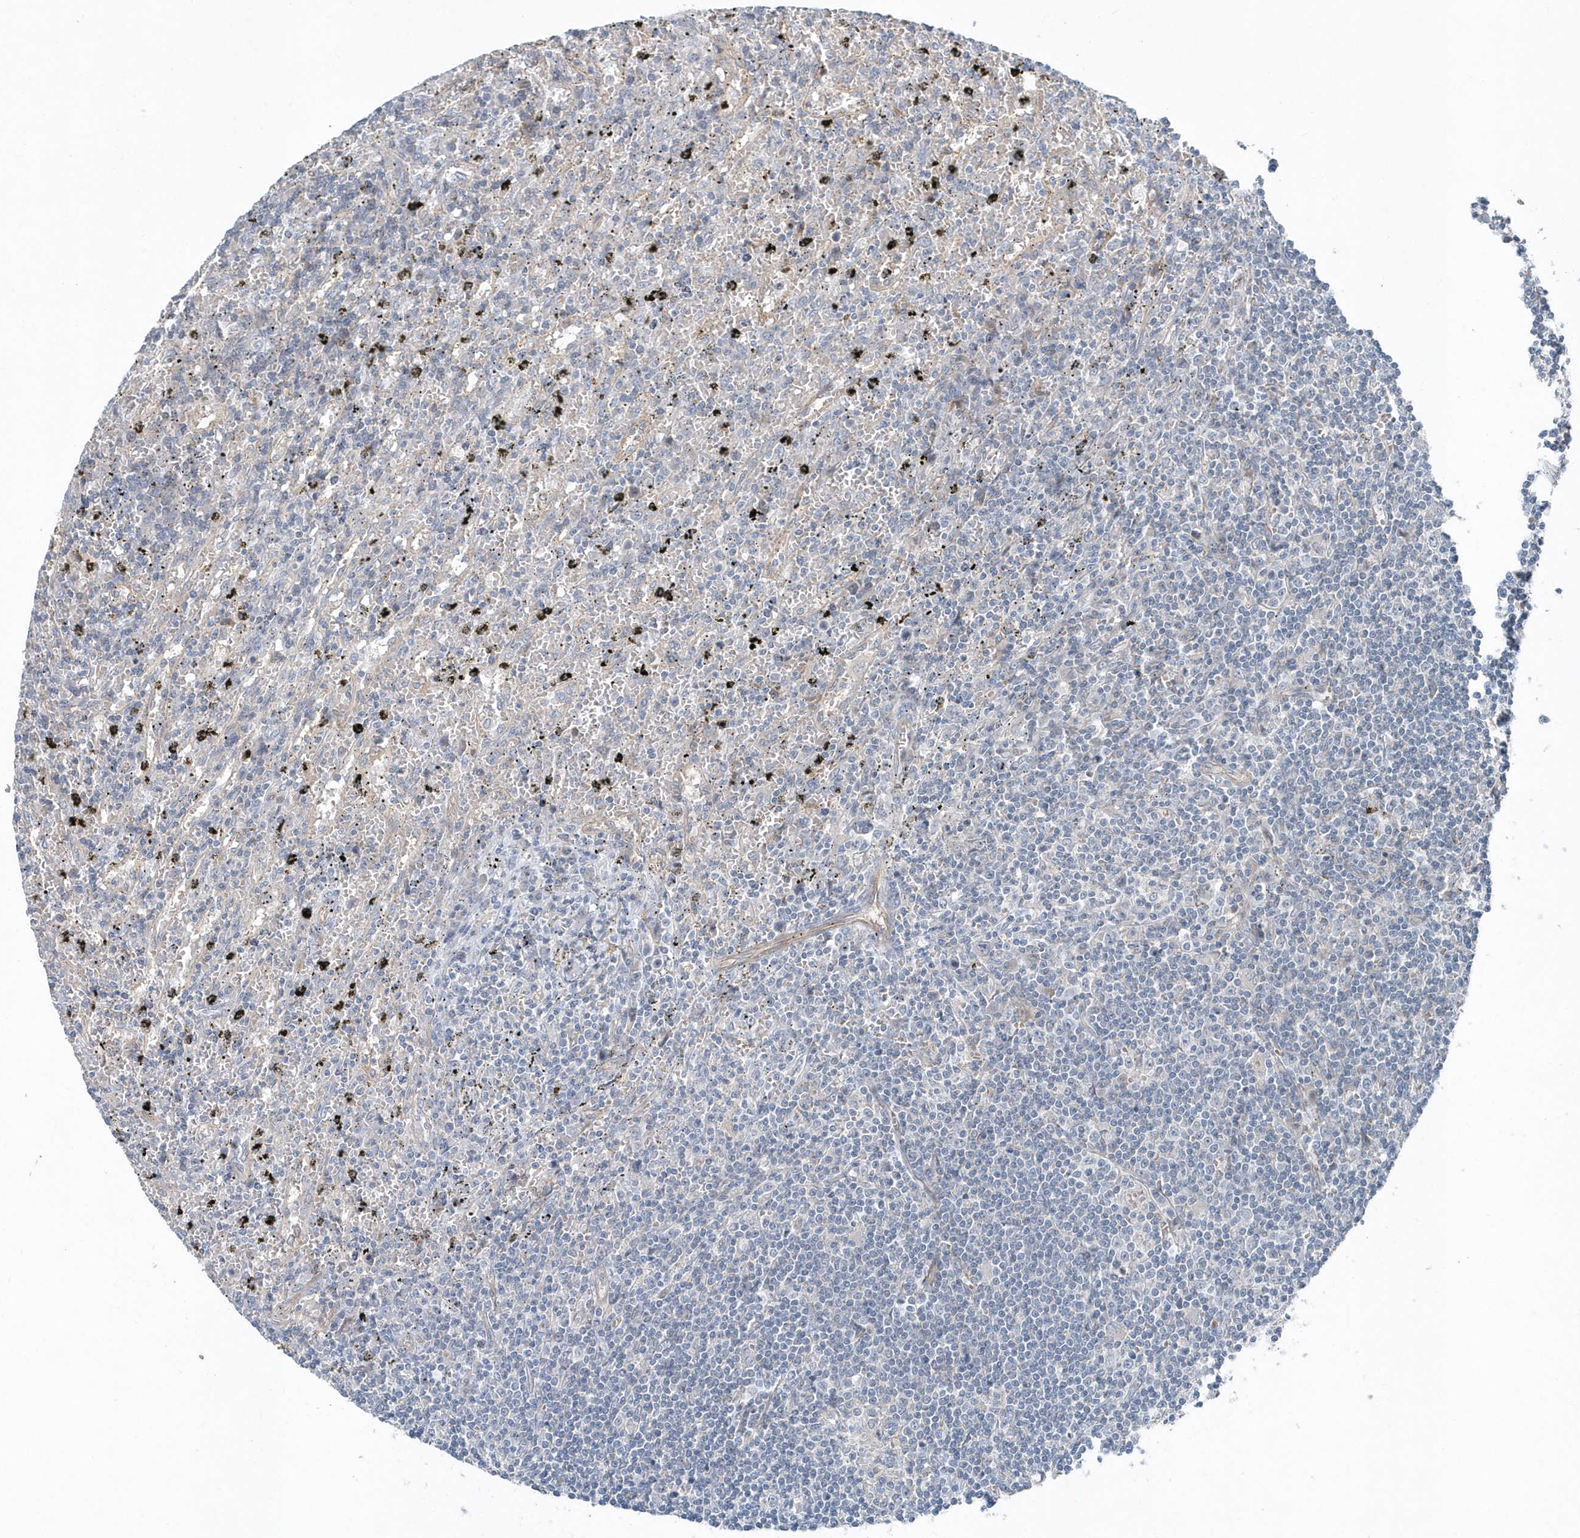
{"staining": {"intensity": "negative", "quantity": "none", "location": "none"}, "tissue": "lymphoma", "cell_type": "Tumor cells", "image_type": "cancer", "snomed": [{"axis": "morphology", "description": "Malignant lymphoma, non-Hodgkin's type, Low grade"}, {"axis": "topography", "description": "Spleen"}], "caption": "Histopathology image shows no protein positivity in tumor cells of lymphoma tissue. The staining was performed using DAB (3,3'-diaminobenzidine) to visualize the protein expression in brown, while the nuclei were stained in blue with hematoxylin (Magnification: 20x).", "gene": "MCC", "patient": {"sex": "male", "age": 76}}